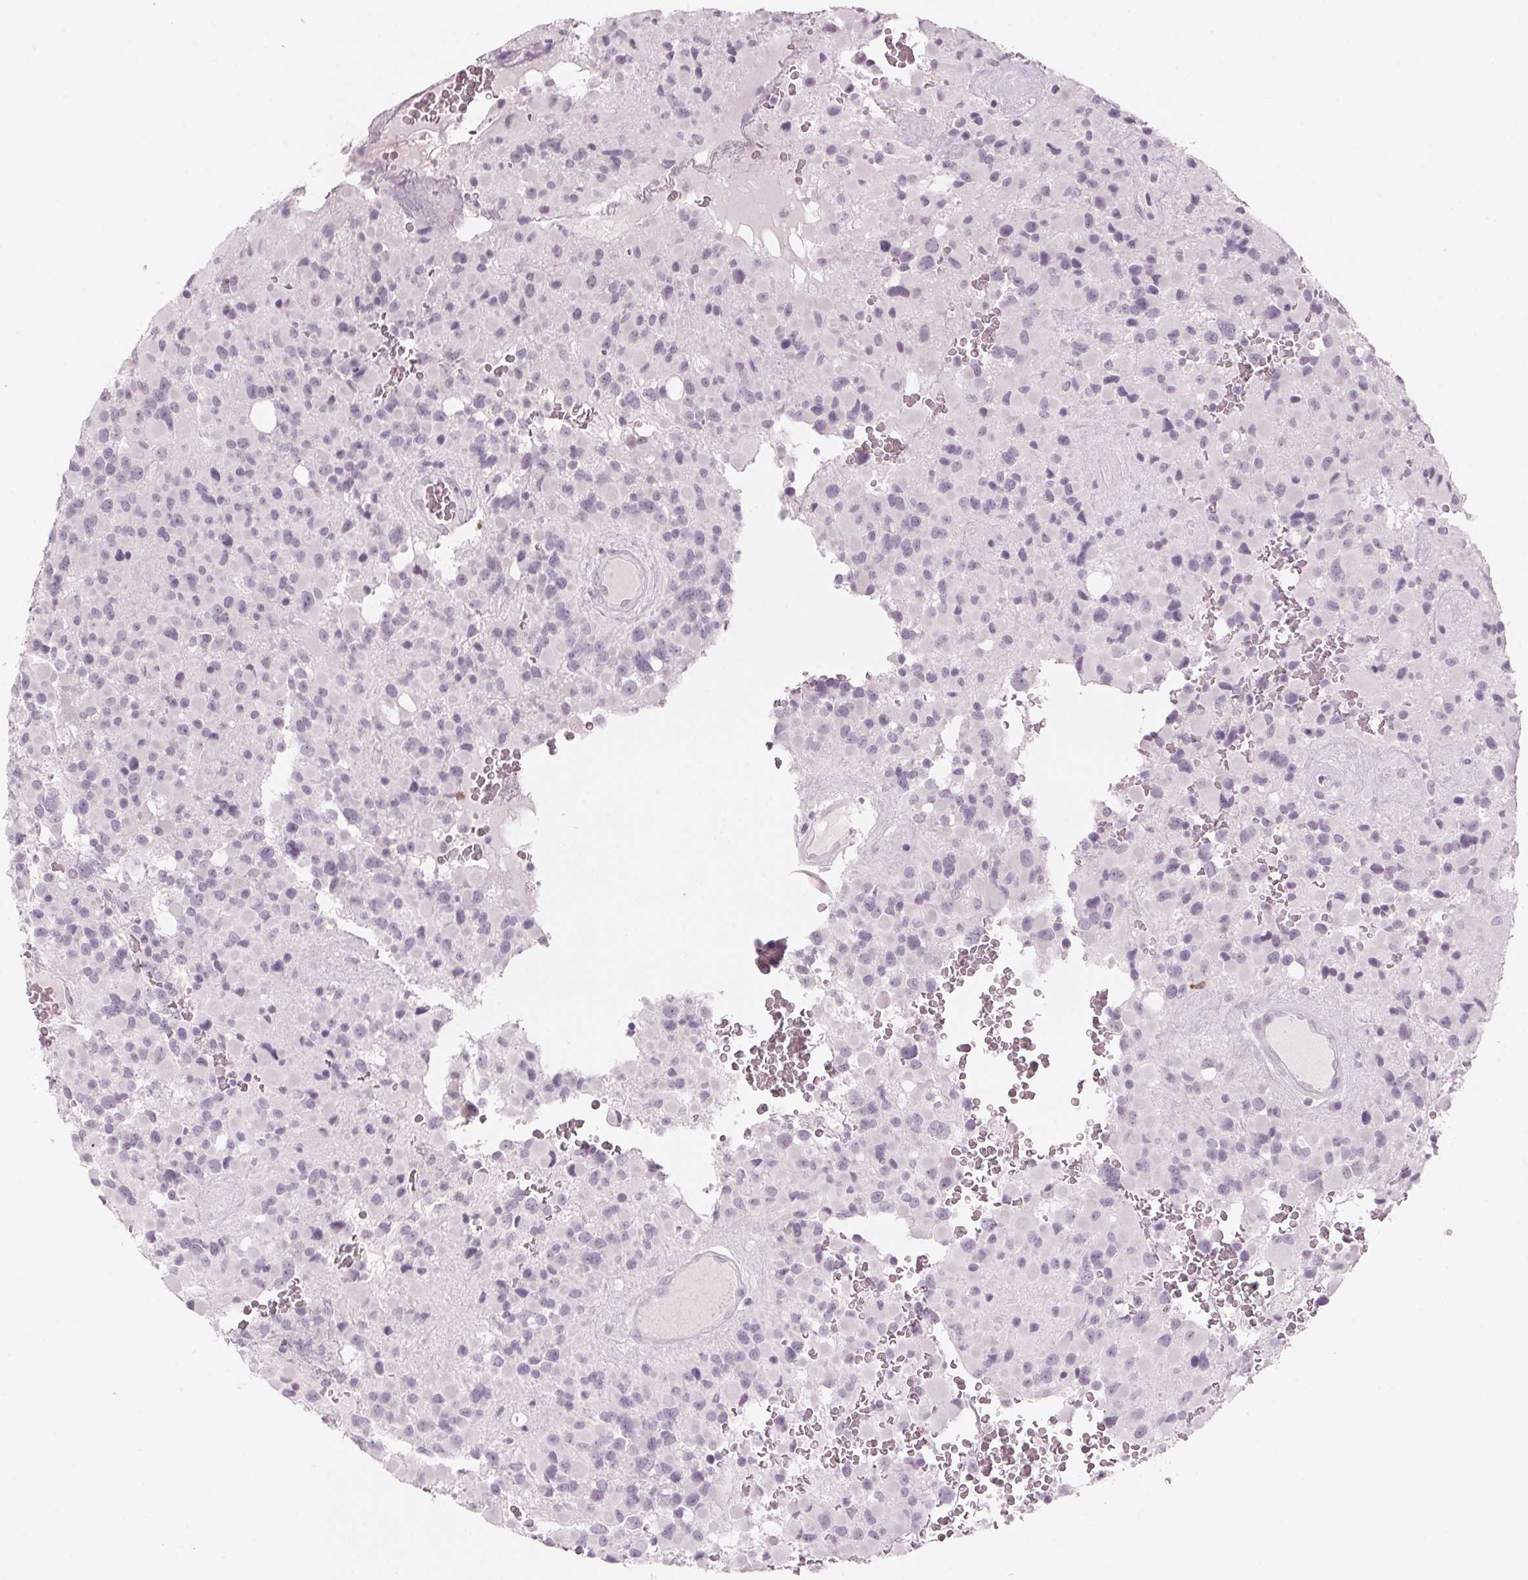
{"staining": {"intensity": "negative", "quantity": "none", "location": "none"}, "tissue": "glioma", "cell_type": "Tumor cells", "image_type": "cancer", "snomed": [{"axis": "morphology", "description": "Glioma, malignant, High grade"}, {"axis": "topography", "description": "Brain"}], "caption": "Tumor cells are negative for brown protein staining in glioma.", "gene": "SCTR", "patient": {"sex": "female", "age": 40}}